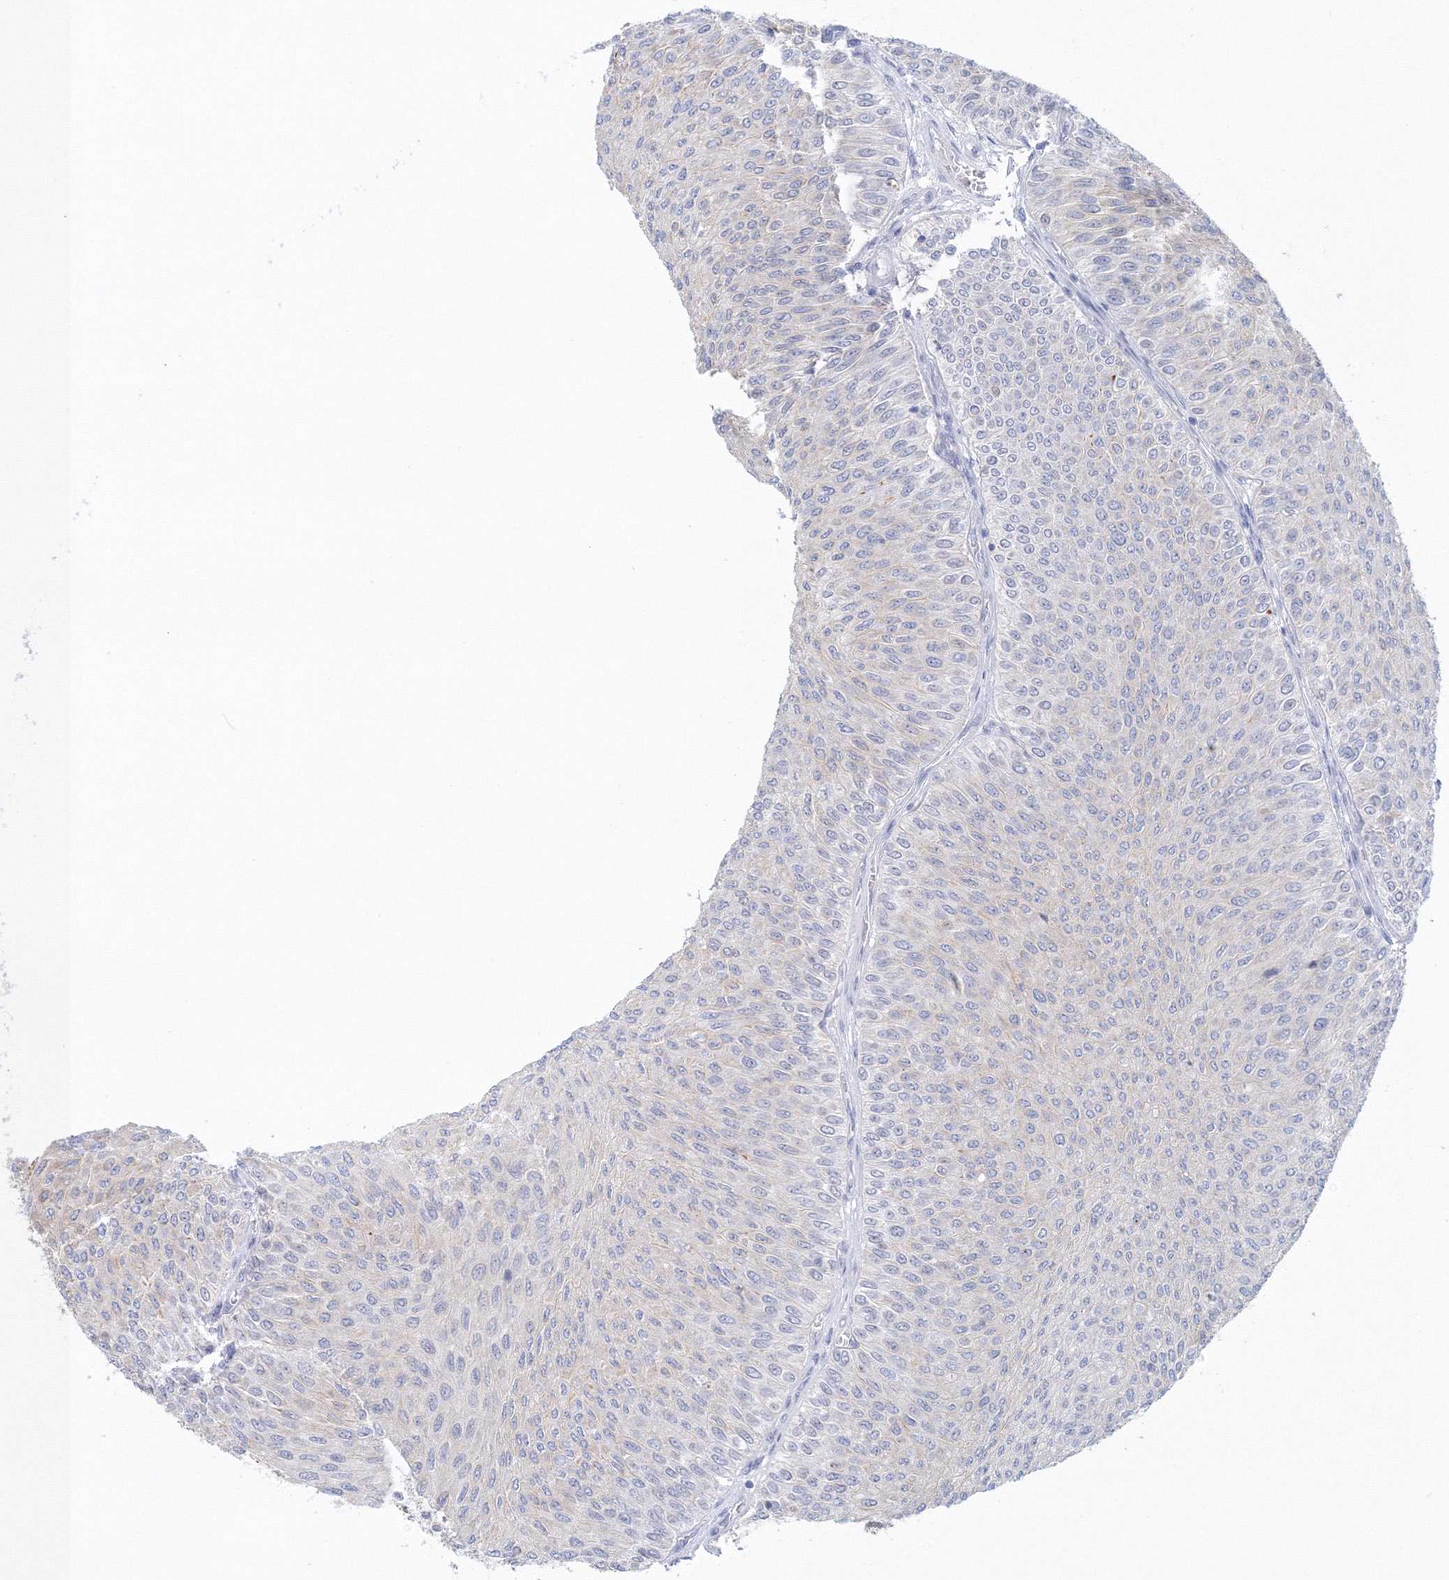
{"staining": {"intensity": "negative", "quantity": "none", "location": "none"}, "tissue": "urothelial cancer", "cell_type": "Tumor cells", "image_type": "cancer", "snomed": [{"axis": "morphology", "description": "Urothelial carcinoma, Low grade"}, {"axis": "topography", "description": "Urinary bladder"}], "caption": "Immunohistochemical staining of human low-grade urothelial carcinoma reveals no significant staining in tumor cells. (DAB immunohistochemistry visualized using brightfield microscopy, high magnification).", "gene": "VSIG1", "patient": {"sex": "male", "age": 78}}